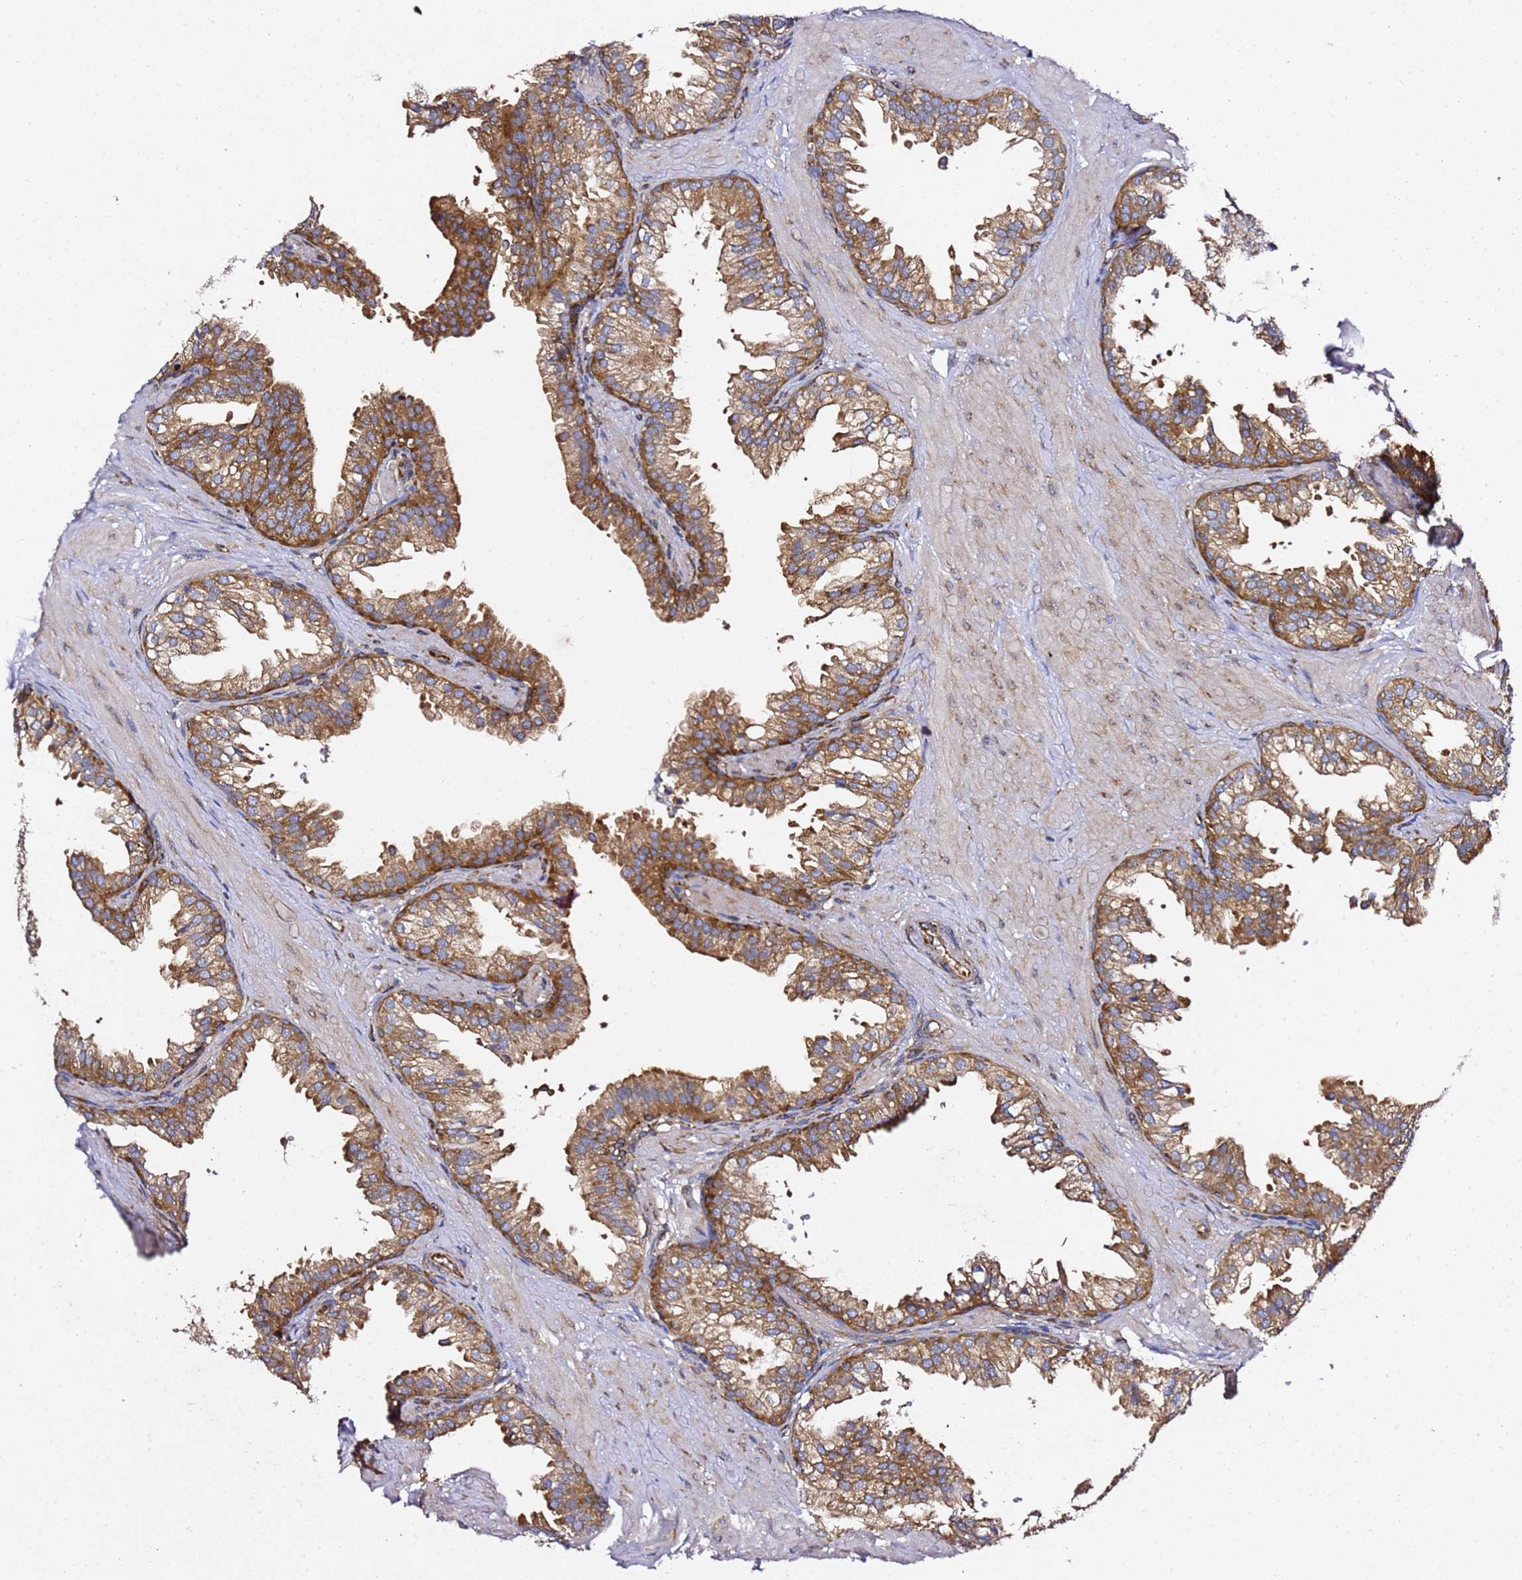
{"staining": {"intensity": "strong", "quantity": ">75%", "location": "cytoplasmic/membranous"}, "tissue": "prostate", "cell_type": "Glandular cells", "image_type": "normal", "snomed": [{"axis": "morphology", "description": "Normal tissue, NOS"}, {"axis": "topography", "description": "Prostate"}, {"axis": "topography", "description": "Peripheral nerve tissue"}], "caption": "Immunohistochemical staining of benign human prostate exhibits high levels of strong cytoplasmic/membranous expression in approximately >75% of glandular cells. The staining was performed using DAB (3,3'-diaminobenzidine), with brown indicating positive protein expression. Nuclei are stained blue with hematoxylin.", "gene": "TPST1", "patient": {"sex": "male", "age": 55}}